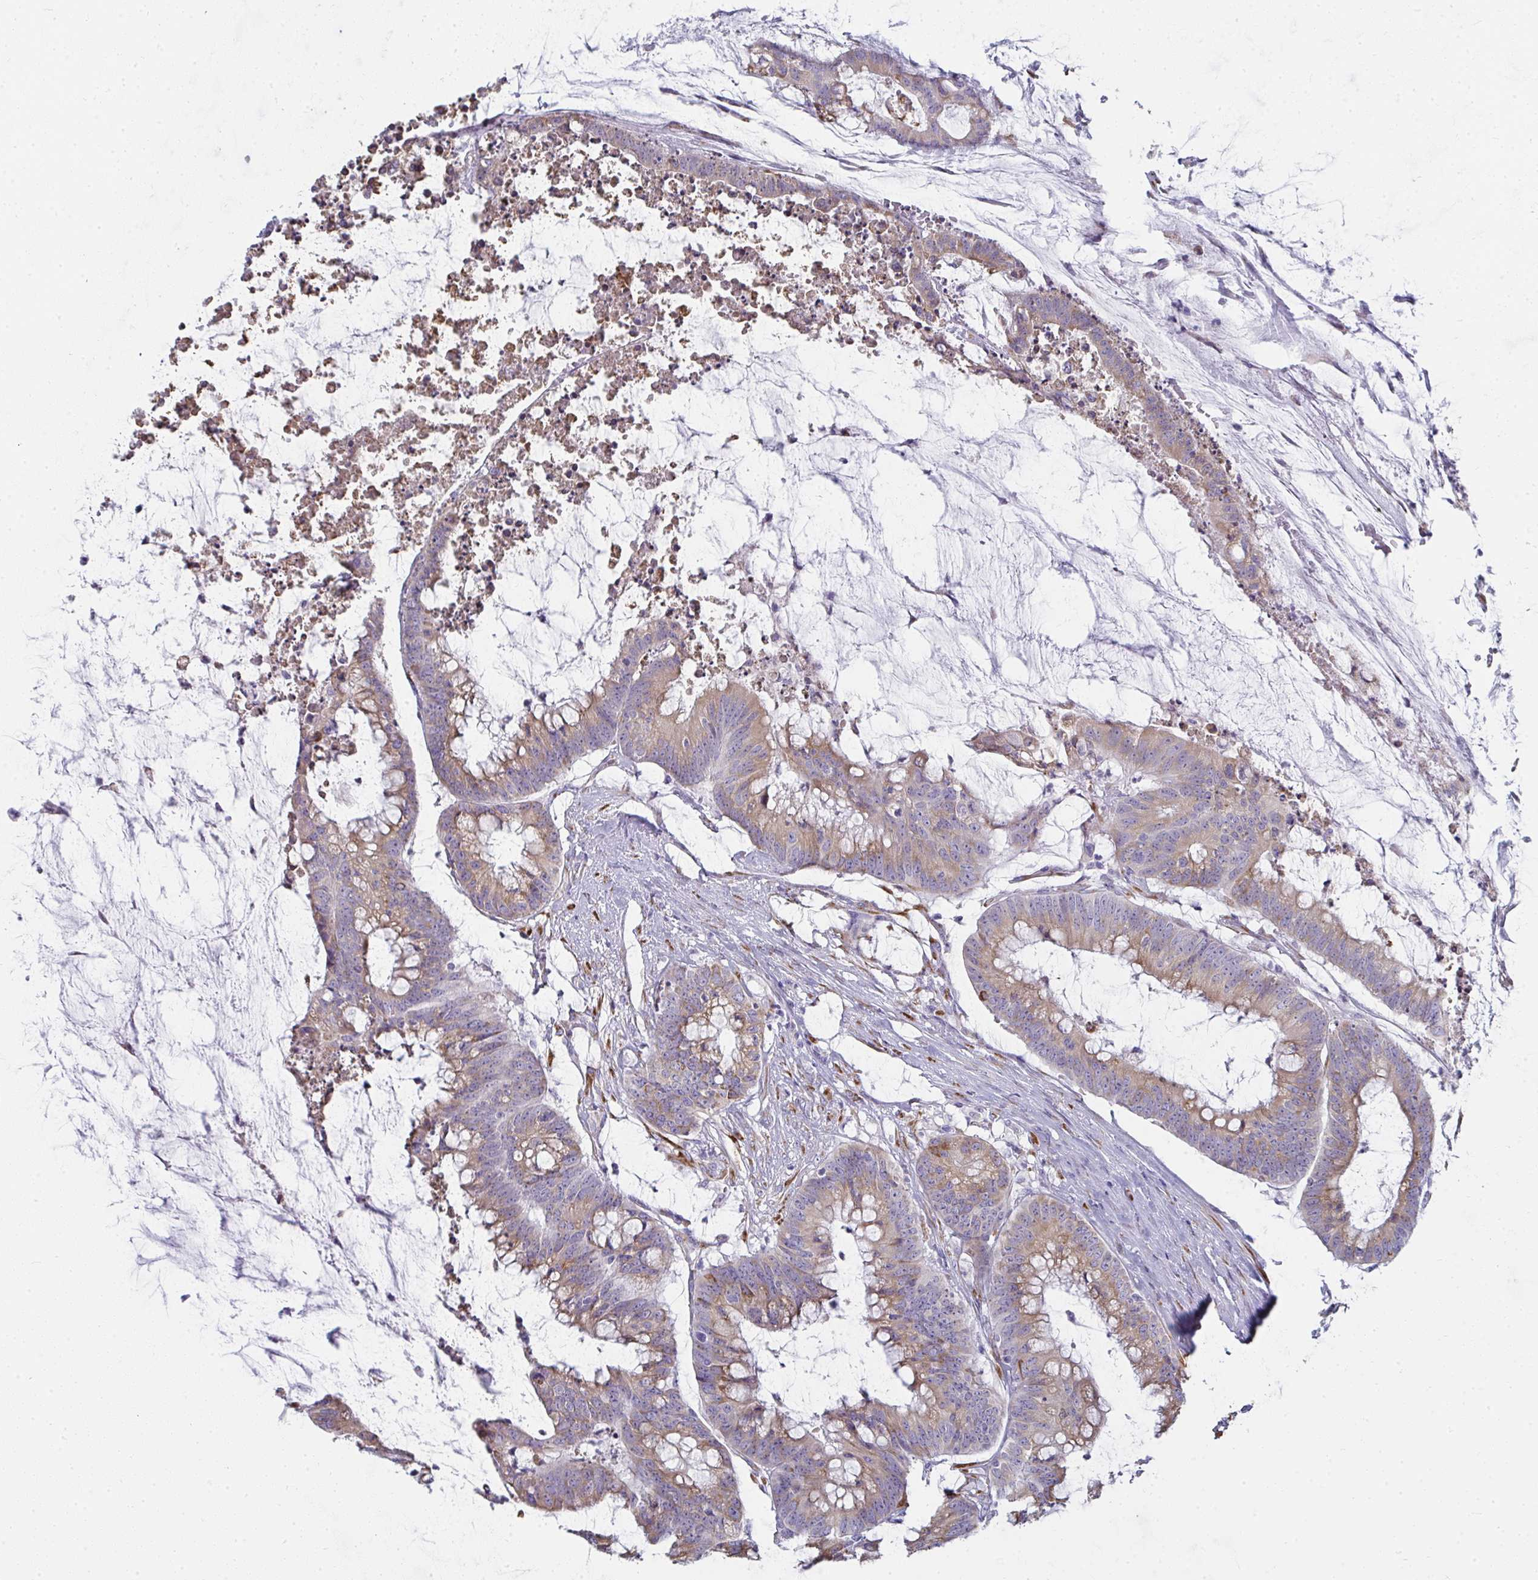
{"staining": {"intensity": "moderate", "quantity": ">75%", "location": "cytoplasmic/membranous"}, "tissue": "colorectal cancer", "cell_type": "Tumor cells", "image_type": "cancer", "snomed": [{"axis": "morphology", "description": "Adenocarcinoma, NOS"}, {"axis": "topography", "description": "Colon"}], "caption": "Immunohistochemistry image of neoplastic tissue: colorectal cancer (adenocarcinoma) stained using immunohistochemistry displays medium levels of moderate protein expression localized specifically in the cytoplasmic/membranous of tumor cells, appearing as a cytoplasmic/membranous brown color.", "gene": "SHROOM1", "patient": {"sex": "male", "age": 62}}